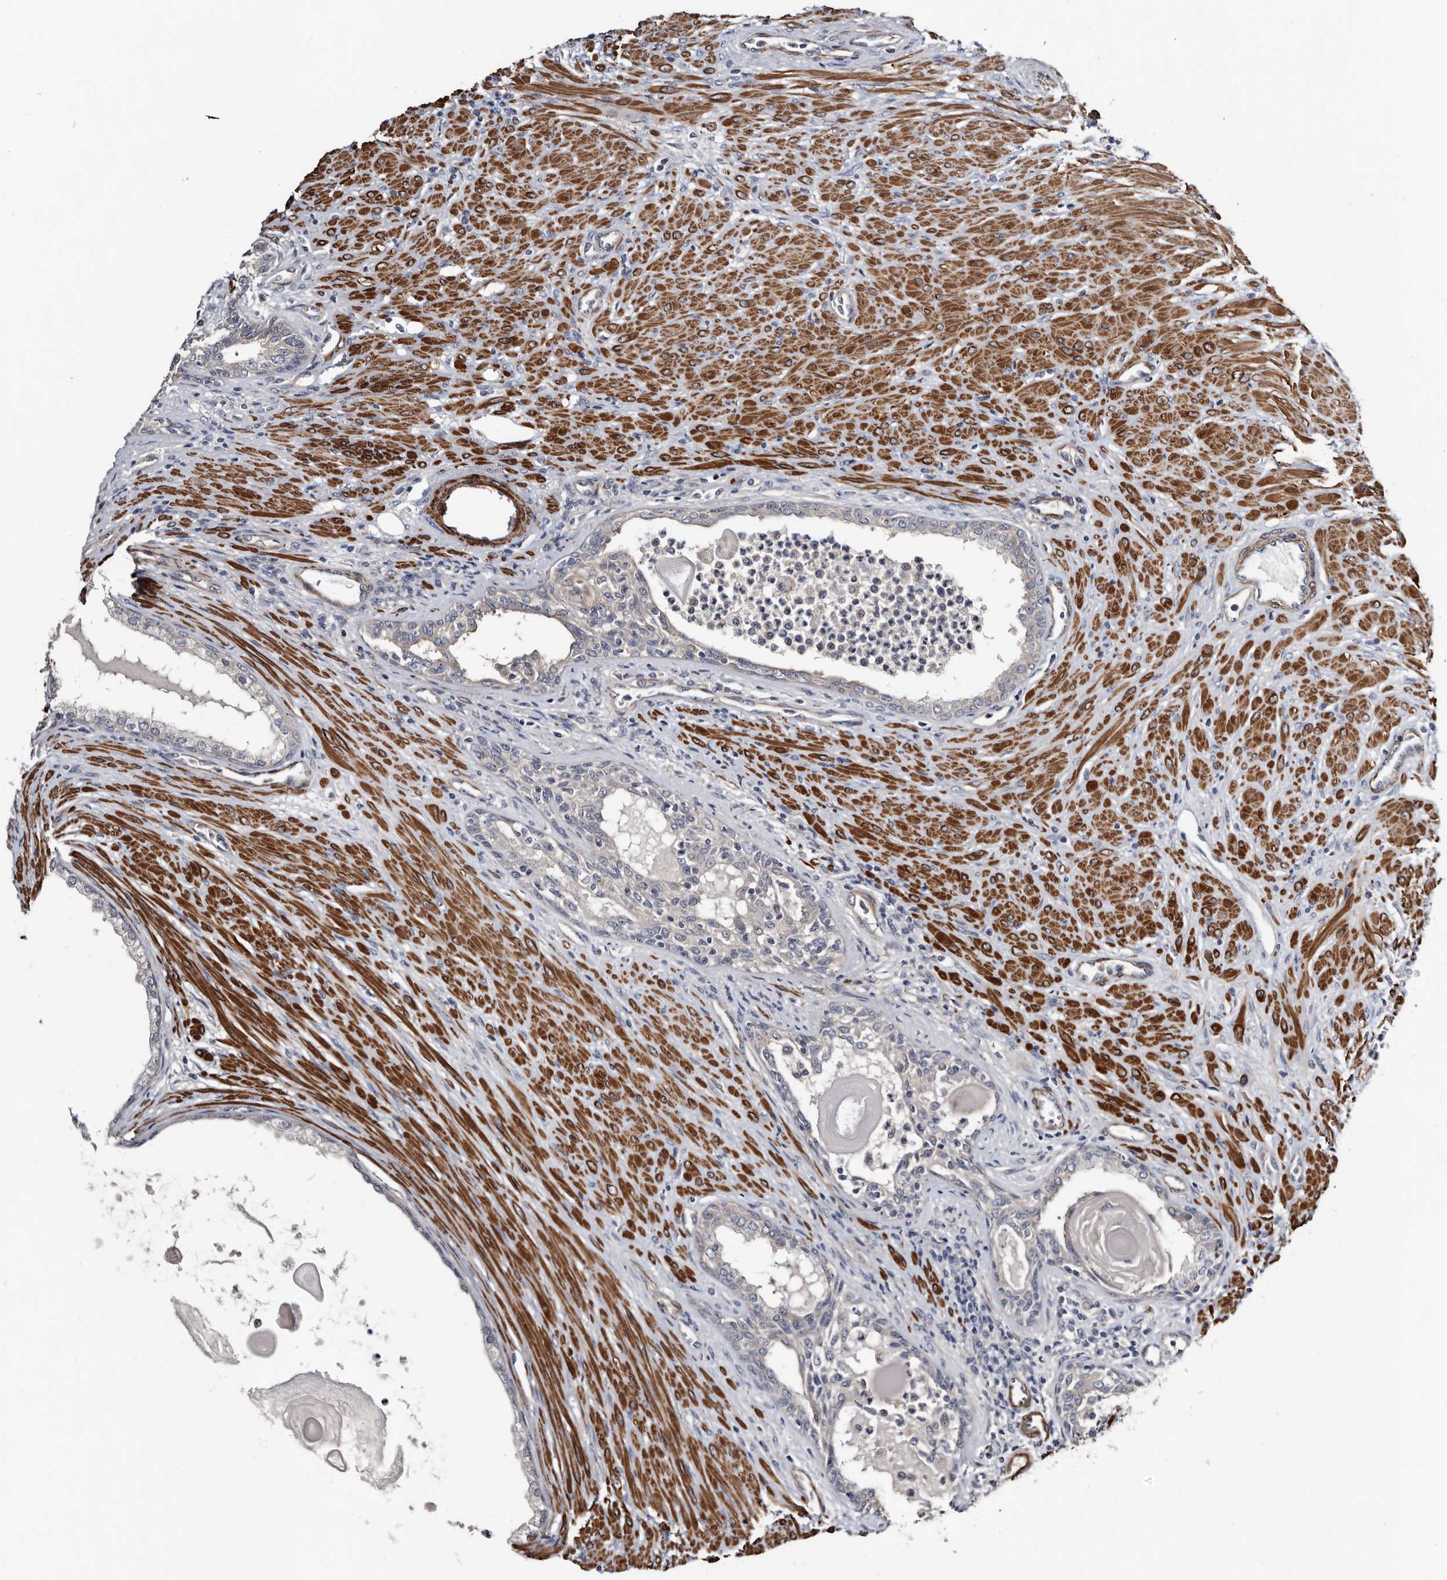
{"staining": {"intensity": "negative", "quantity": "none", "location": "none"}, "tissue": "prostate cancer", "cell_type": "Tumor cells", "image_type": "cancer", "snomed": [{"axis": "morphology", "description": "Normal tissue, NOS"}, {"axis": "morphology", "description": "Adenocarcinoma, Low grade"}, {"axis": "topography", "description": "Prostate"}, {"axis": "topography", "description": "Peripheral nerve tissue"}], "caption": "DAB (3,3'-diaminobenzidine) immunohistochemical staining of adenocarcinoma (low-grade) (prostate) exhibits no significant staining in tumor cells.", "gene": "IARS1", "patient": {"sex": "male", "age": 71}}